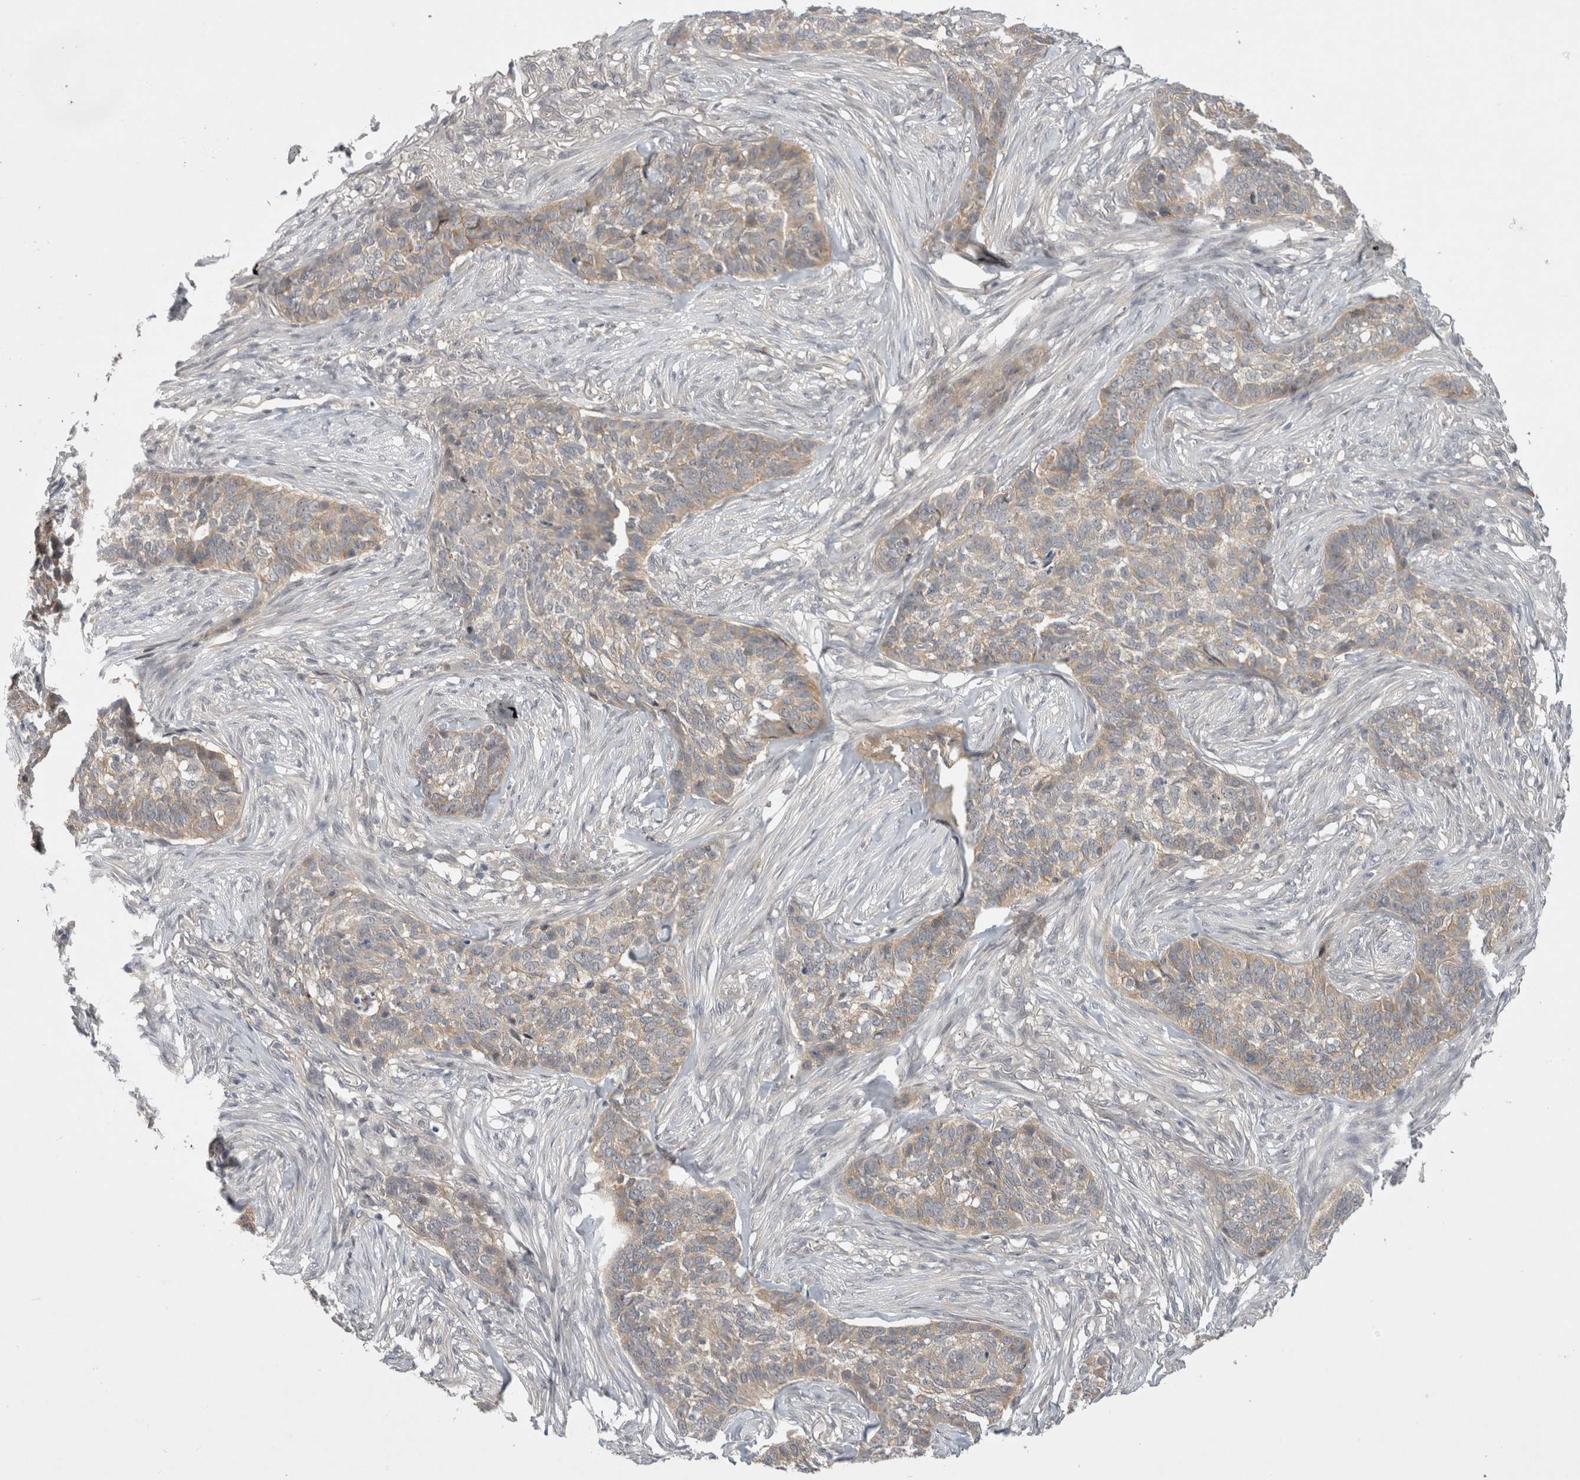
{"staining": {"intensity": "weak", "quantity": "25%-75%", "location": "cytoplasmic/membranous"}, "tissue": "skin cancer", "cell_type": "Tumor cells", "image_type": "cancer", "snomed": [{"axis": "morphology", "description": "Basal cell carcinoma"}, {"axis": "topography", "description": "Skin"}], "caption": "An immunohistochemistry micrograph of tumor tissue is shown. Protein staining in brown highlights weak cytoplasmic/membranous positivity in skin basal cell carcinoma within tumor cells.", "gene": "CERS3", "patient": {"sex": "male", "age": 85}}